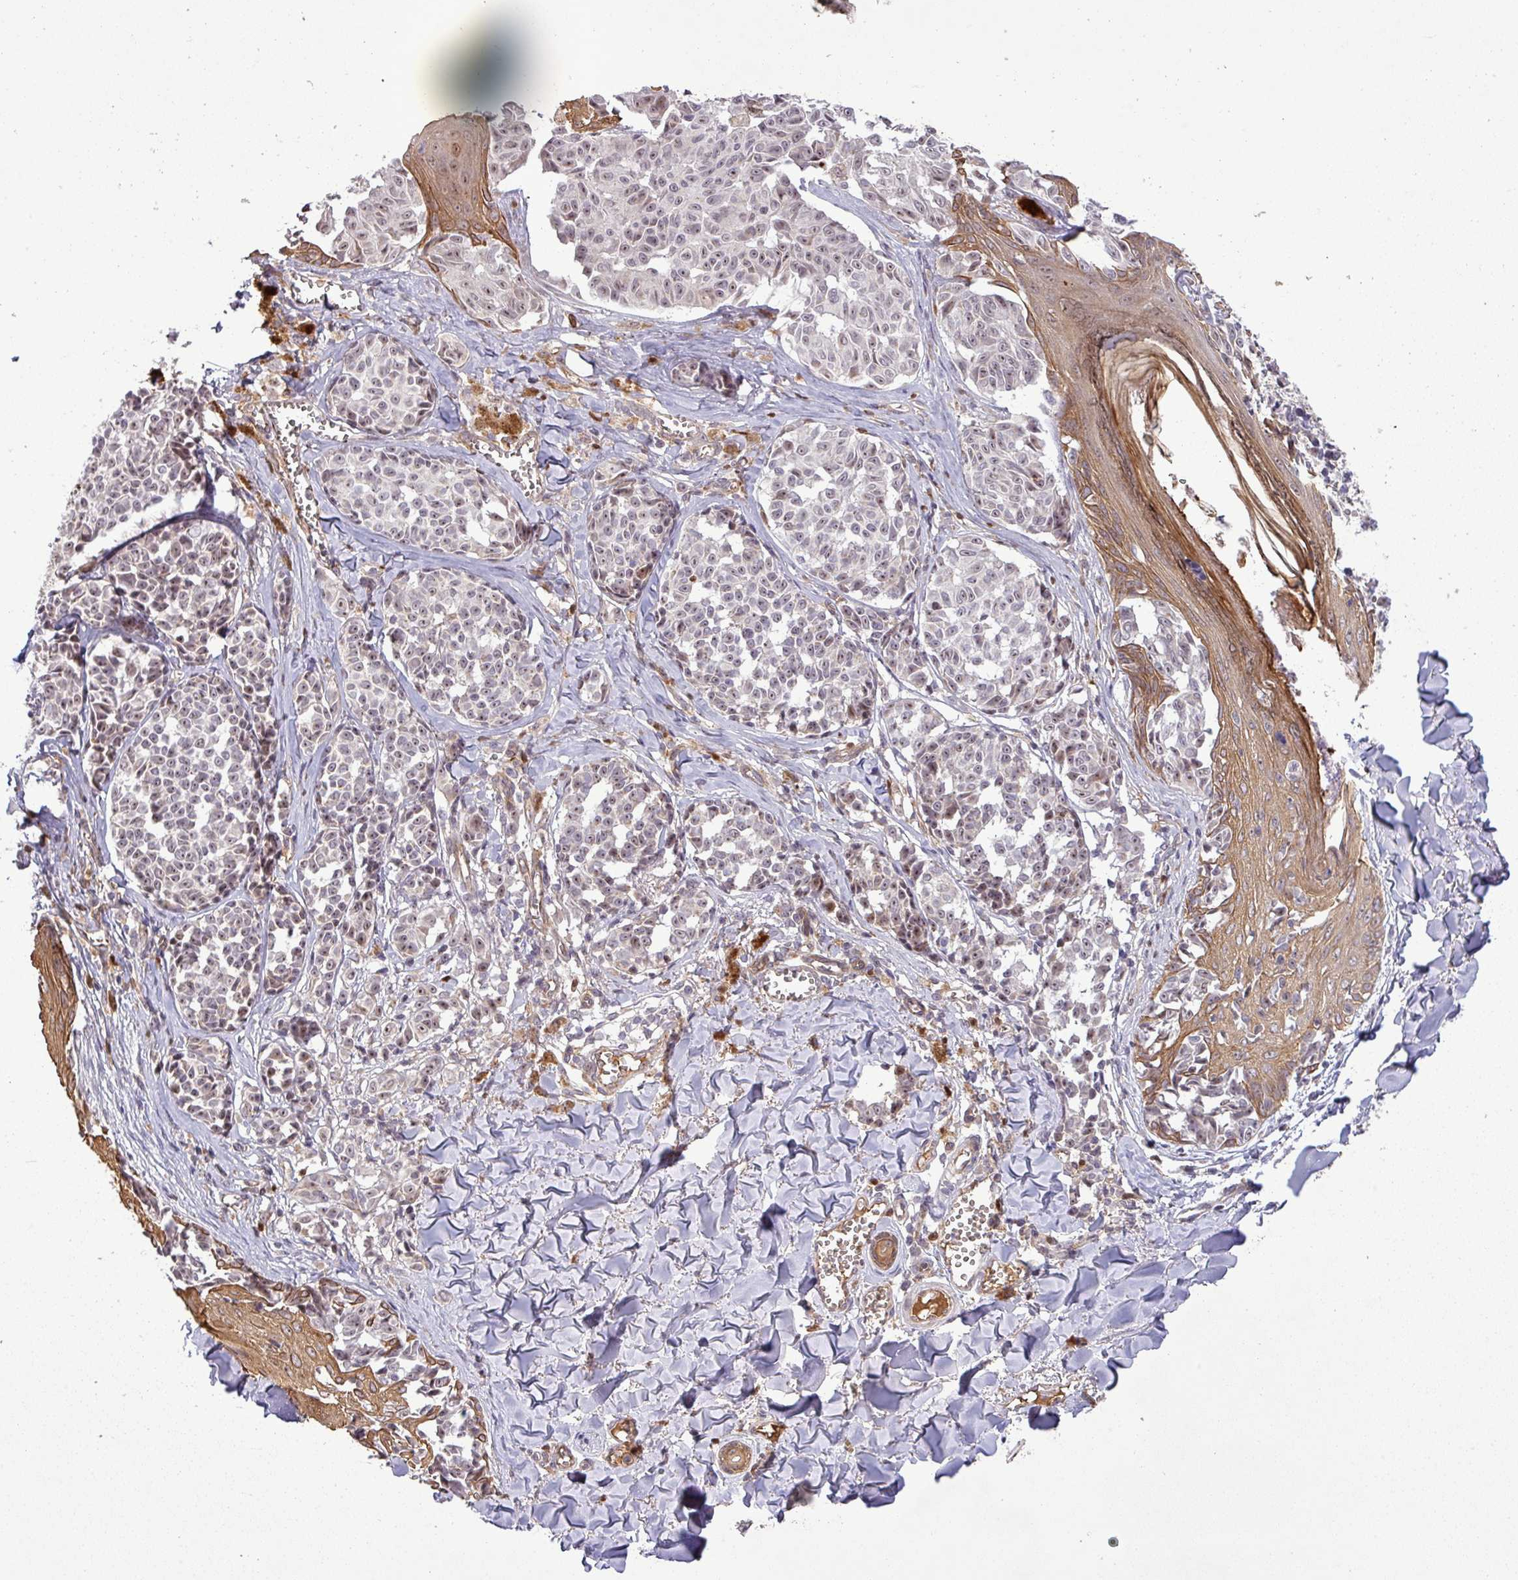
{"staining": {"intensity": "weak", "quantity": "<25%", "location": "nuclear"}, "tissue": "melanoma", "cell_type": "Tumor cells", "image_type": "cancer", "snomed": [{"axis": "morphology", "description": "Malignant melanoma, NOS"}, {"axis": "topography", "description": "Skin"}], "caption": "This is an IHC photomicrograph of melanoma. There is no staining in tumor cells.", "gene": "PCDH1", "patient": {"sex": "female", "age": 43}}